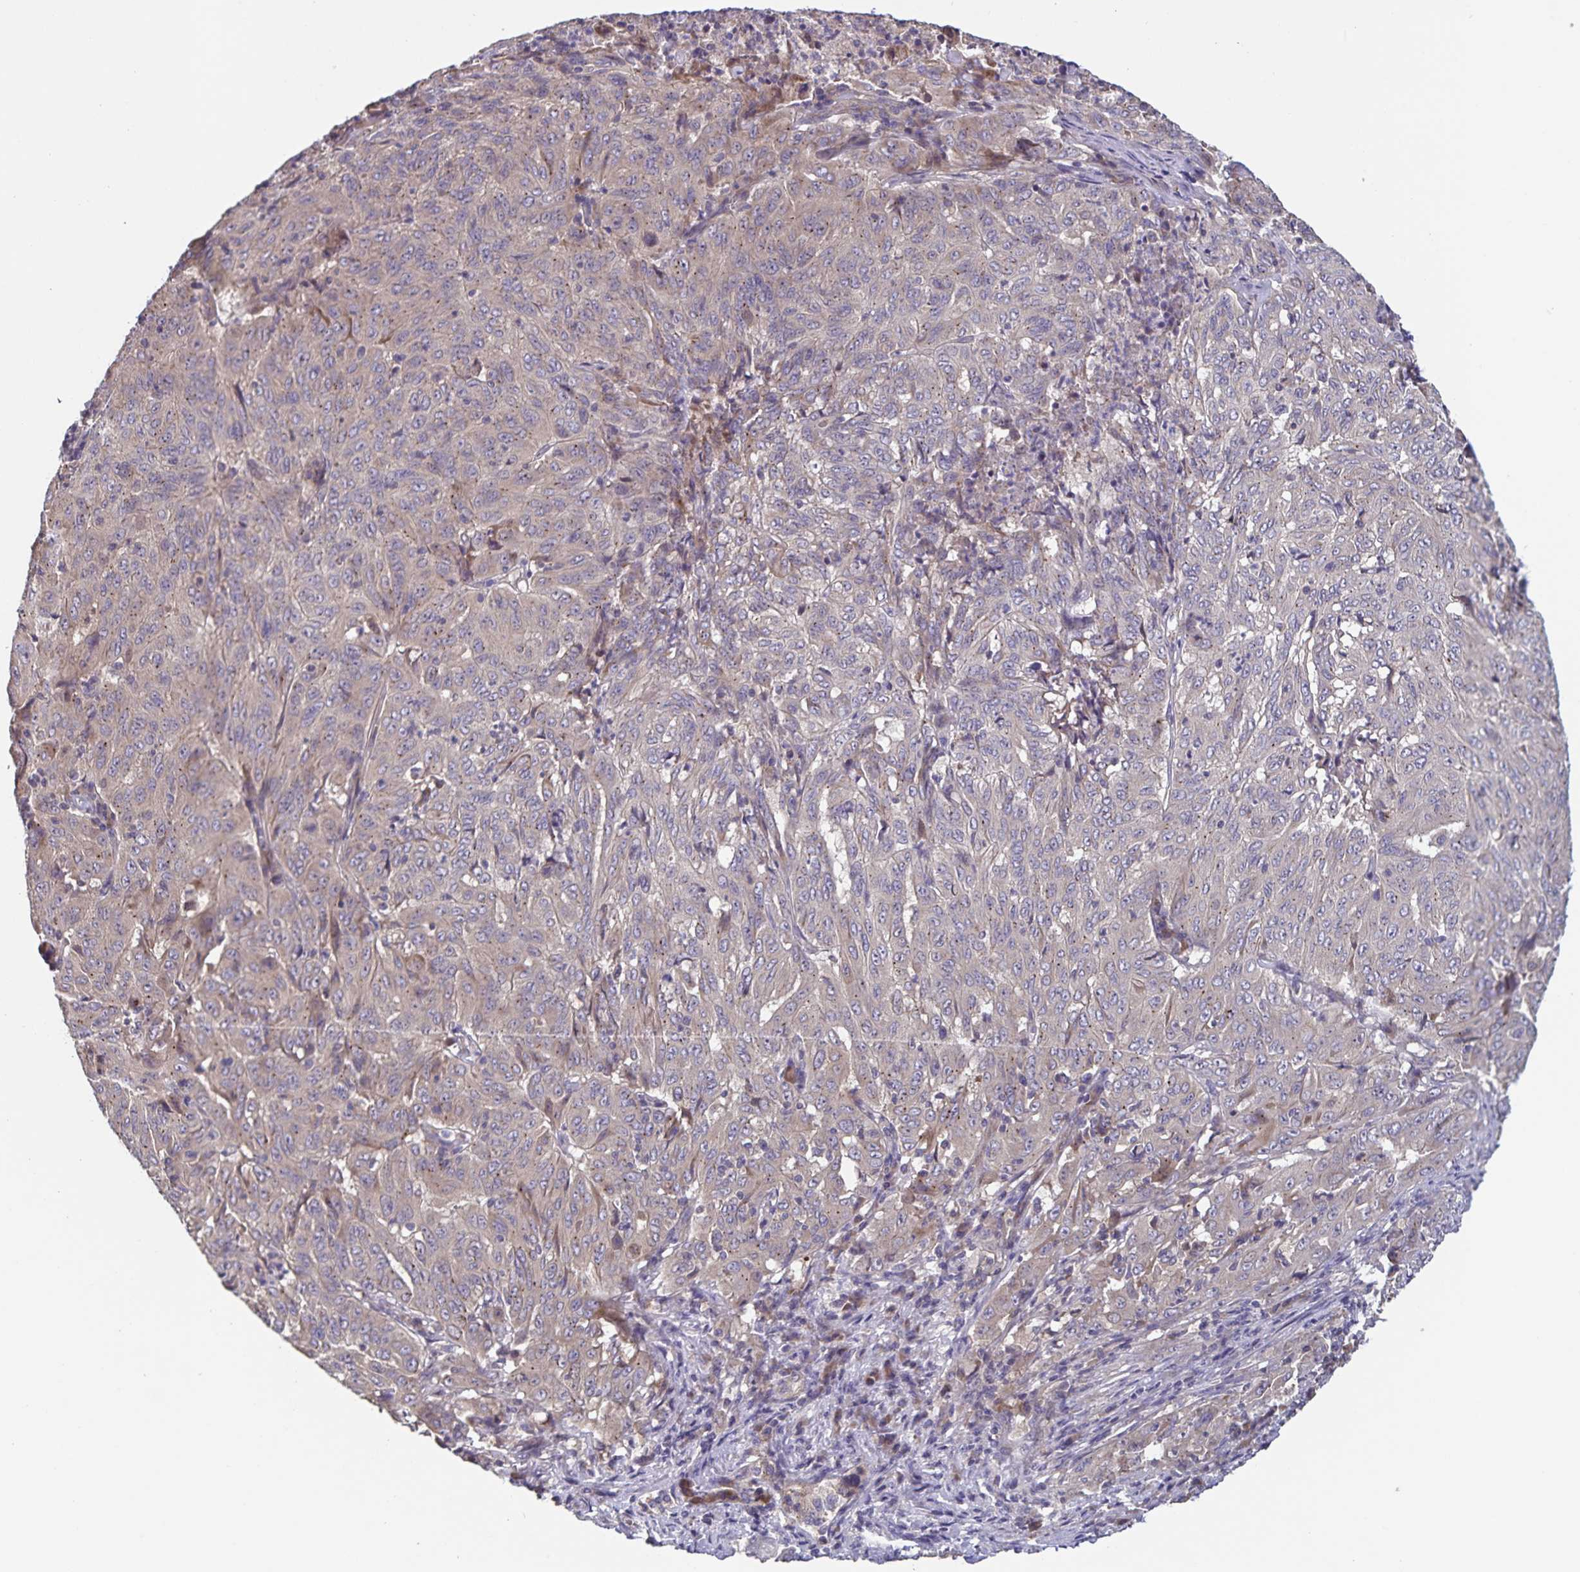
{"staining": {"intensity": "weak", "quantity": "<25%", "location": "cytoplasmic/membranous"}, "tissue": "pancreatic cancer", "cell_type": "Tumor cells", "image_type": "cancer", "snomed": [{"axis": "morphology", "description": "Adenocarcinoma, NOS"}, {"axis": "topography", "description": "Pancreas"}], "caption": "IHC histopathology image of human pancreatic cancer stained for a protein (brown), which demonstrates no expression in tumor cells.", "gene": "FBXL16", "patient": {"sex": "male", "age": 63}}